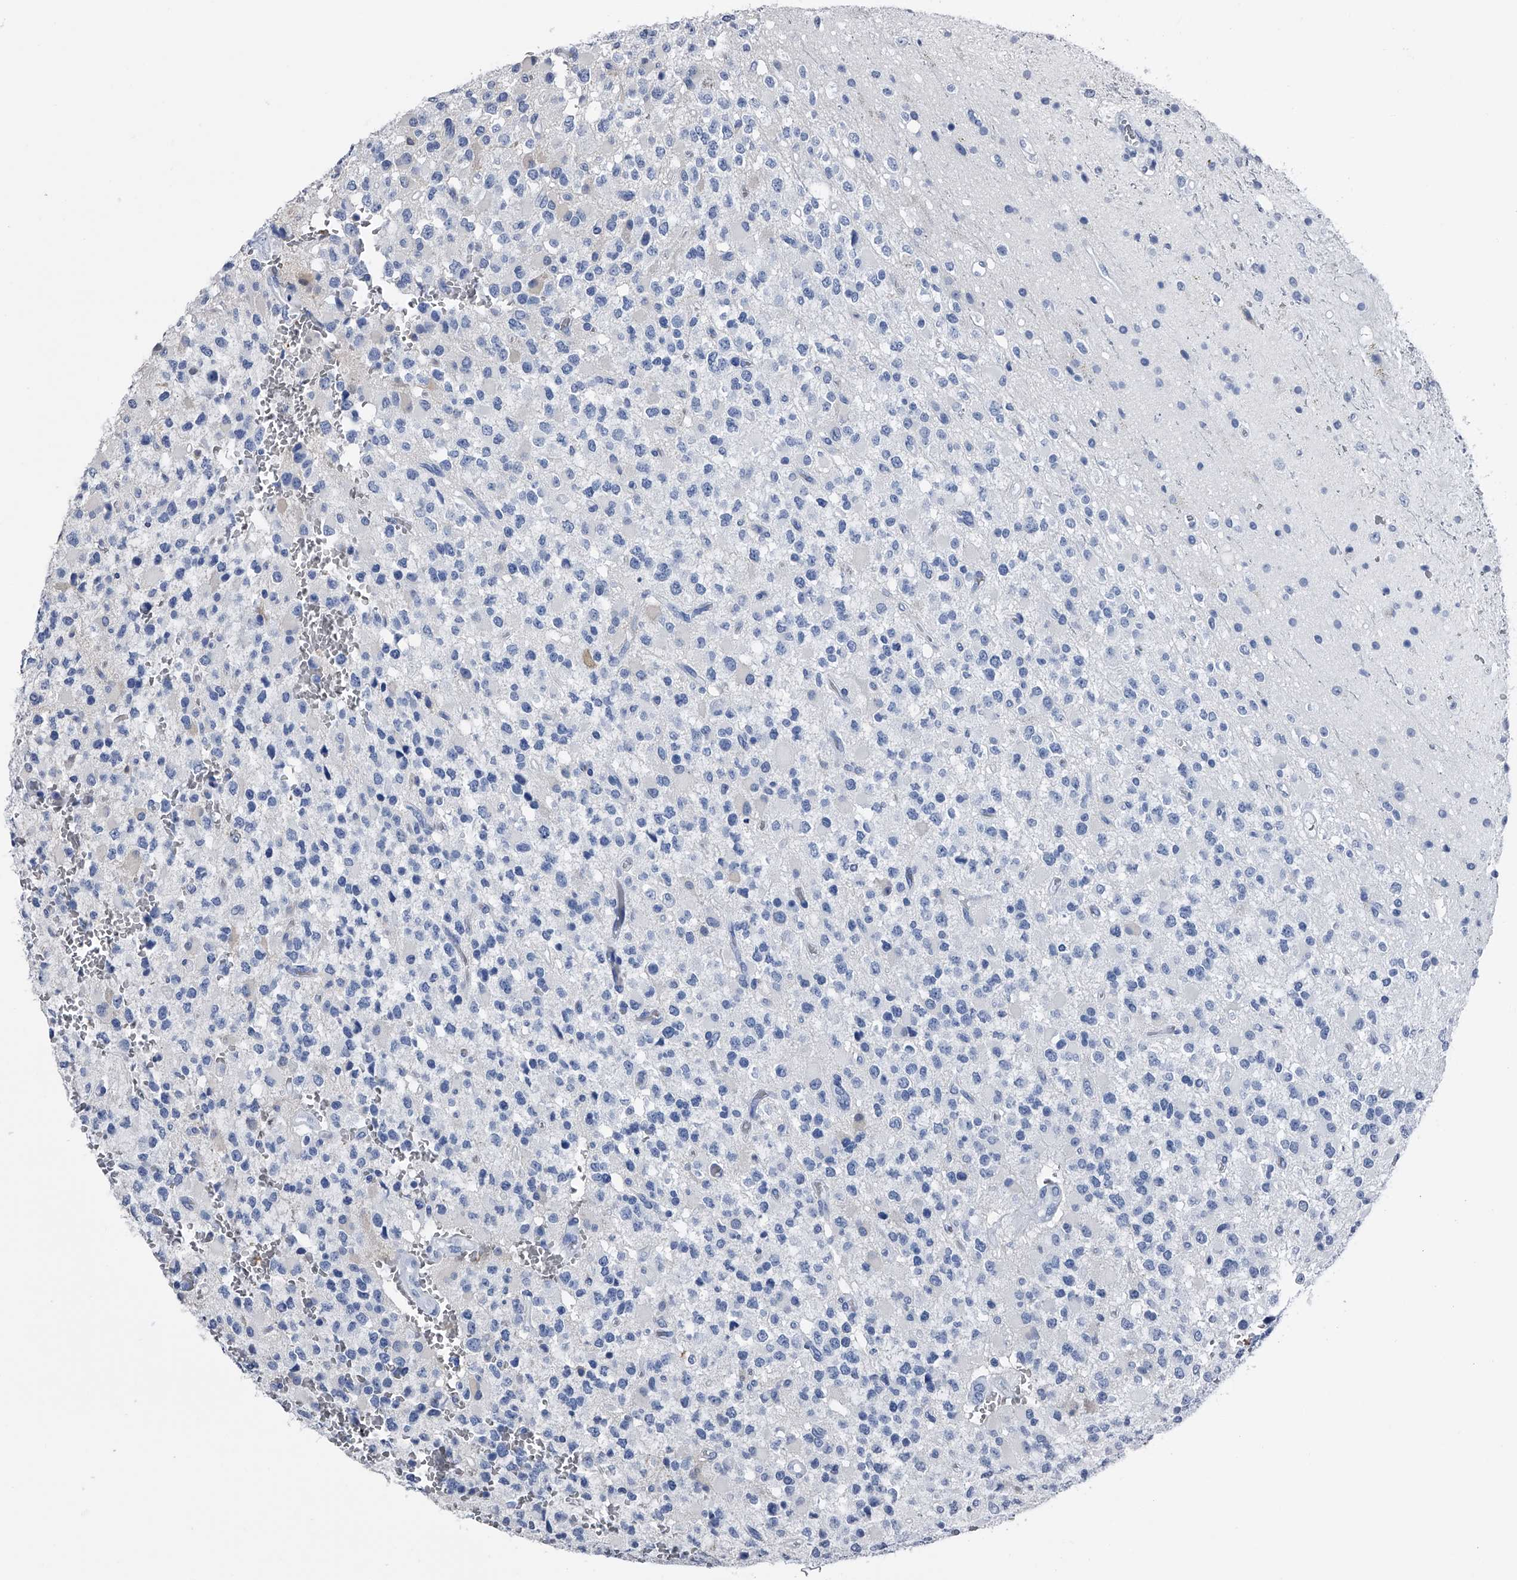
{"staining": {"intensity": "negative", "quantity": "none", "location": "none"}, "tissue": "glioma", "cell_type": "Tumor cells", "image_type": "cancer", "snomed": [{"axis": "morphology", "description": "Glioma, malignant, High grade"}, {"axis": "topography", "description": "Brain"}], "caption": "Protein analysis of malignant glioma (high-grade) exhibits no significant positivity in tumor cells.", "gene": "KIF13A", "patient": {"sex": "male", "age": 34}}